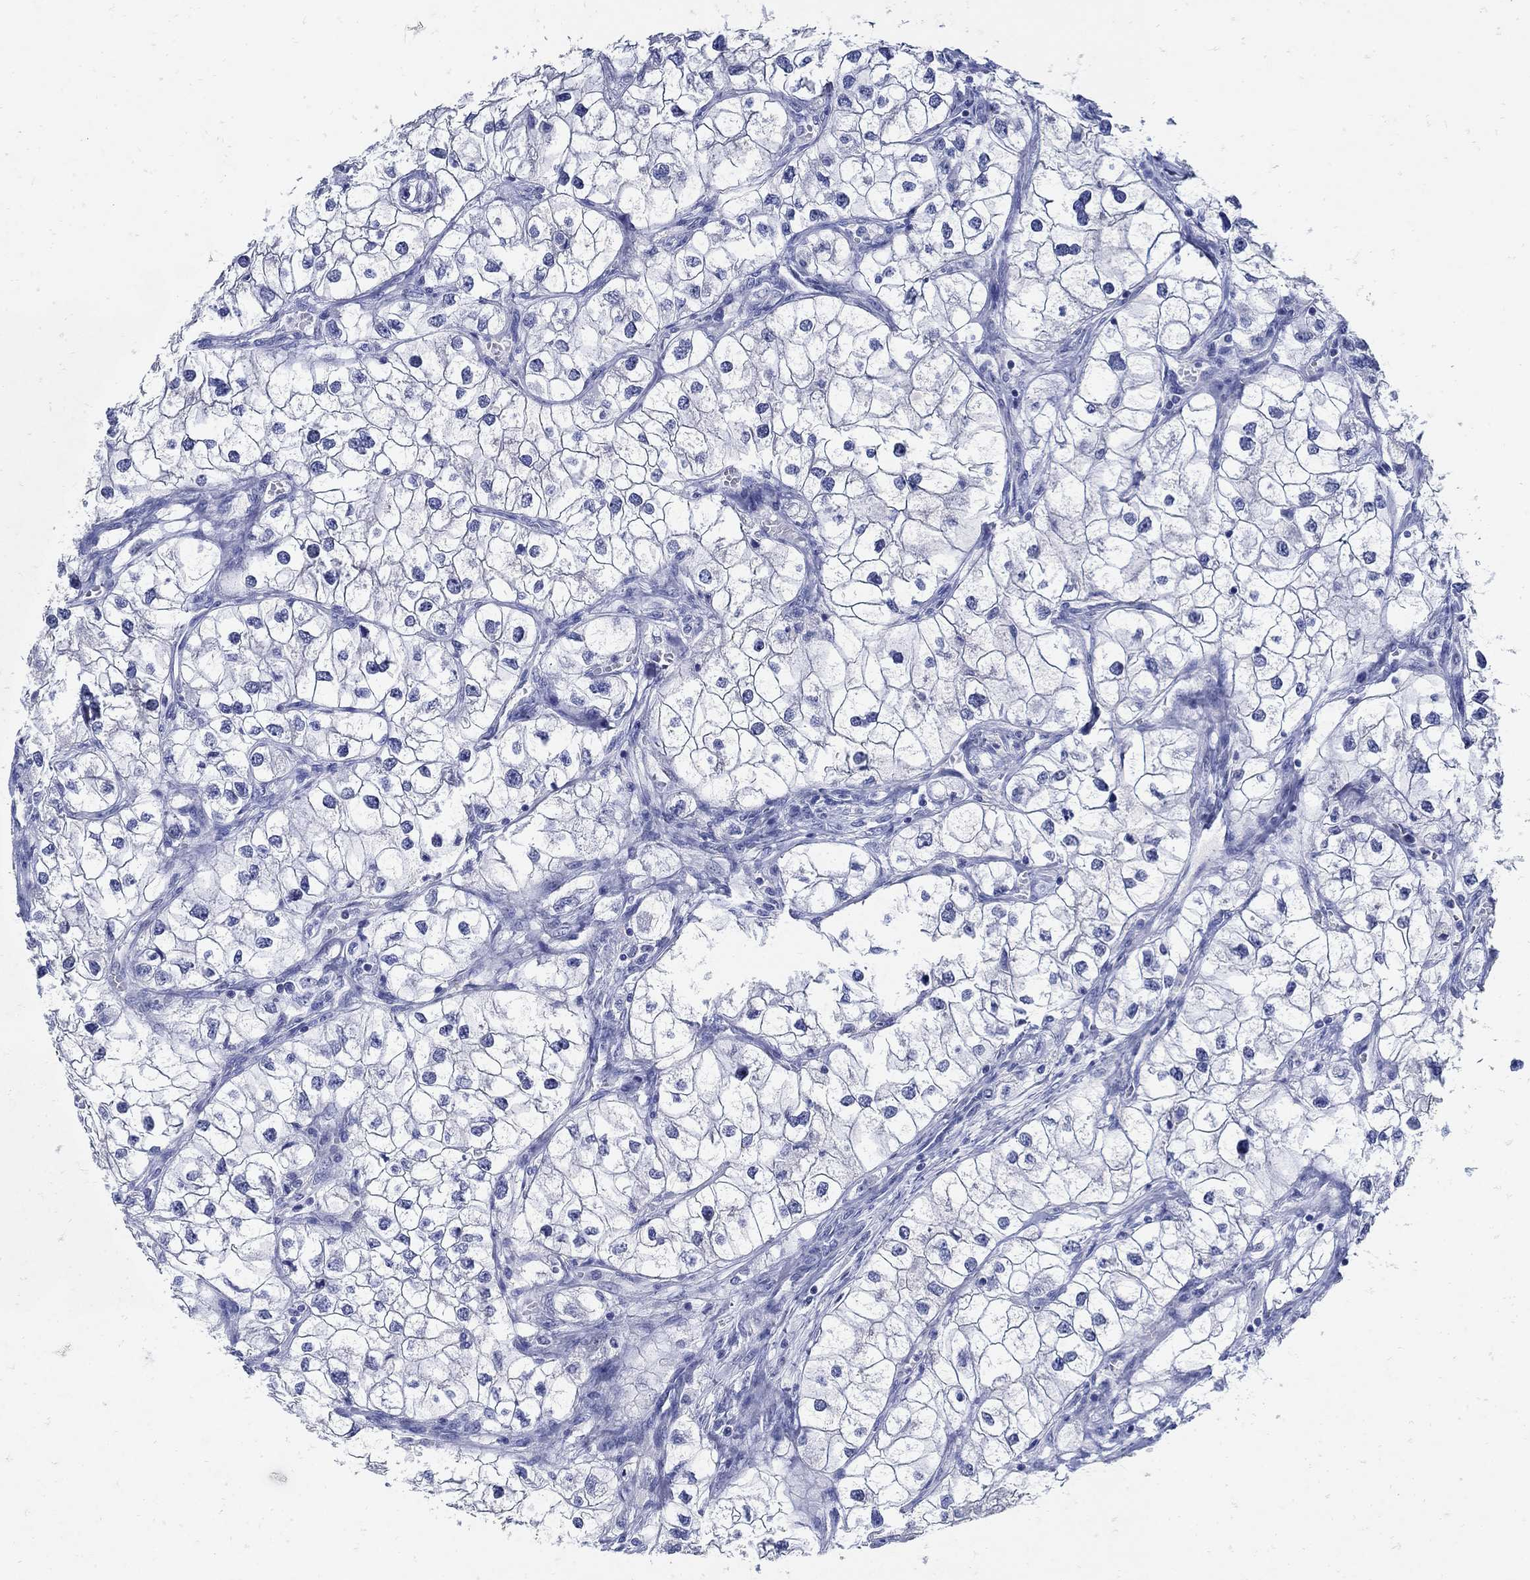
{"staining": {"intensity": "negative", "quantity": "none", "location": "none"}, "tissue": "renal cancer", "cell_type": "Tumor cells", "image_type": "cancer", "snomed": [{"axis": "morphology", "description": "Adenocarcinoma, NOS"}, {"axis": "topography", "description": "Kidney"}], "caption": "This is an immunohistochemistry (IHC) histopathology image of human renal cancer. There is no expression in tumor cells.", "gene": "NOS1", "patient": {"sex": "male", "age": 59}}